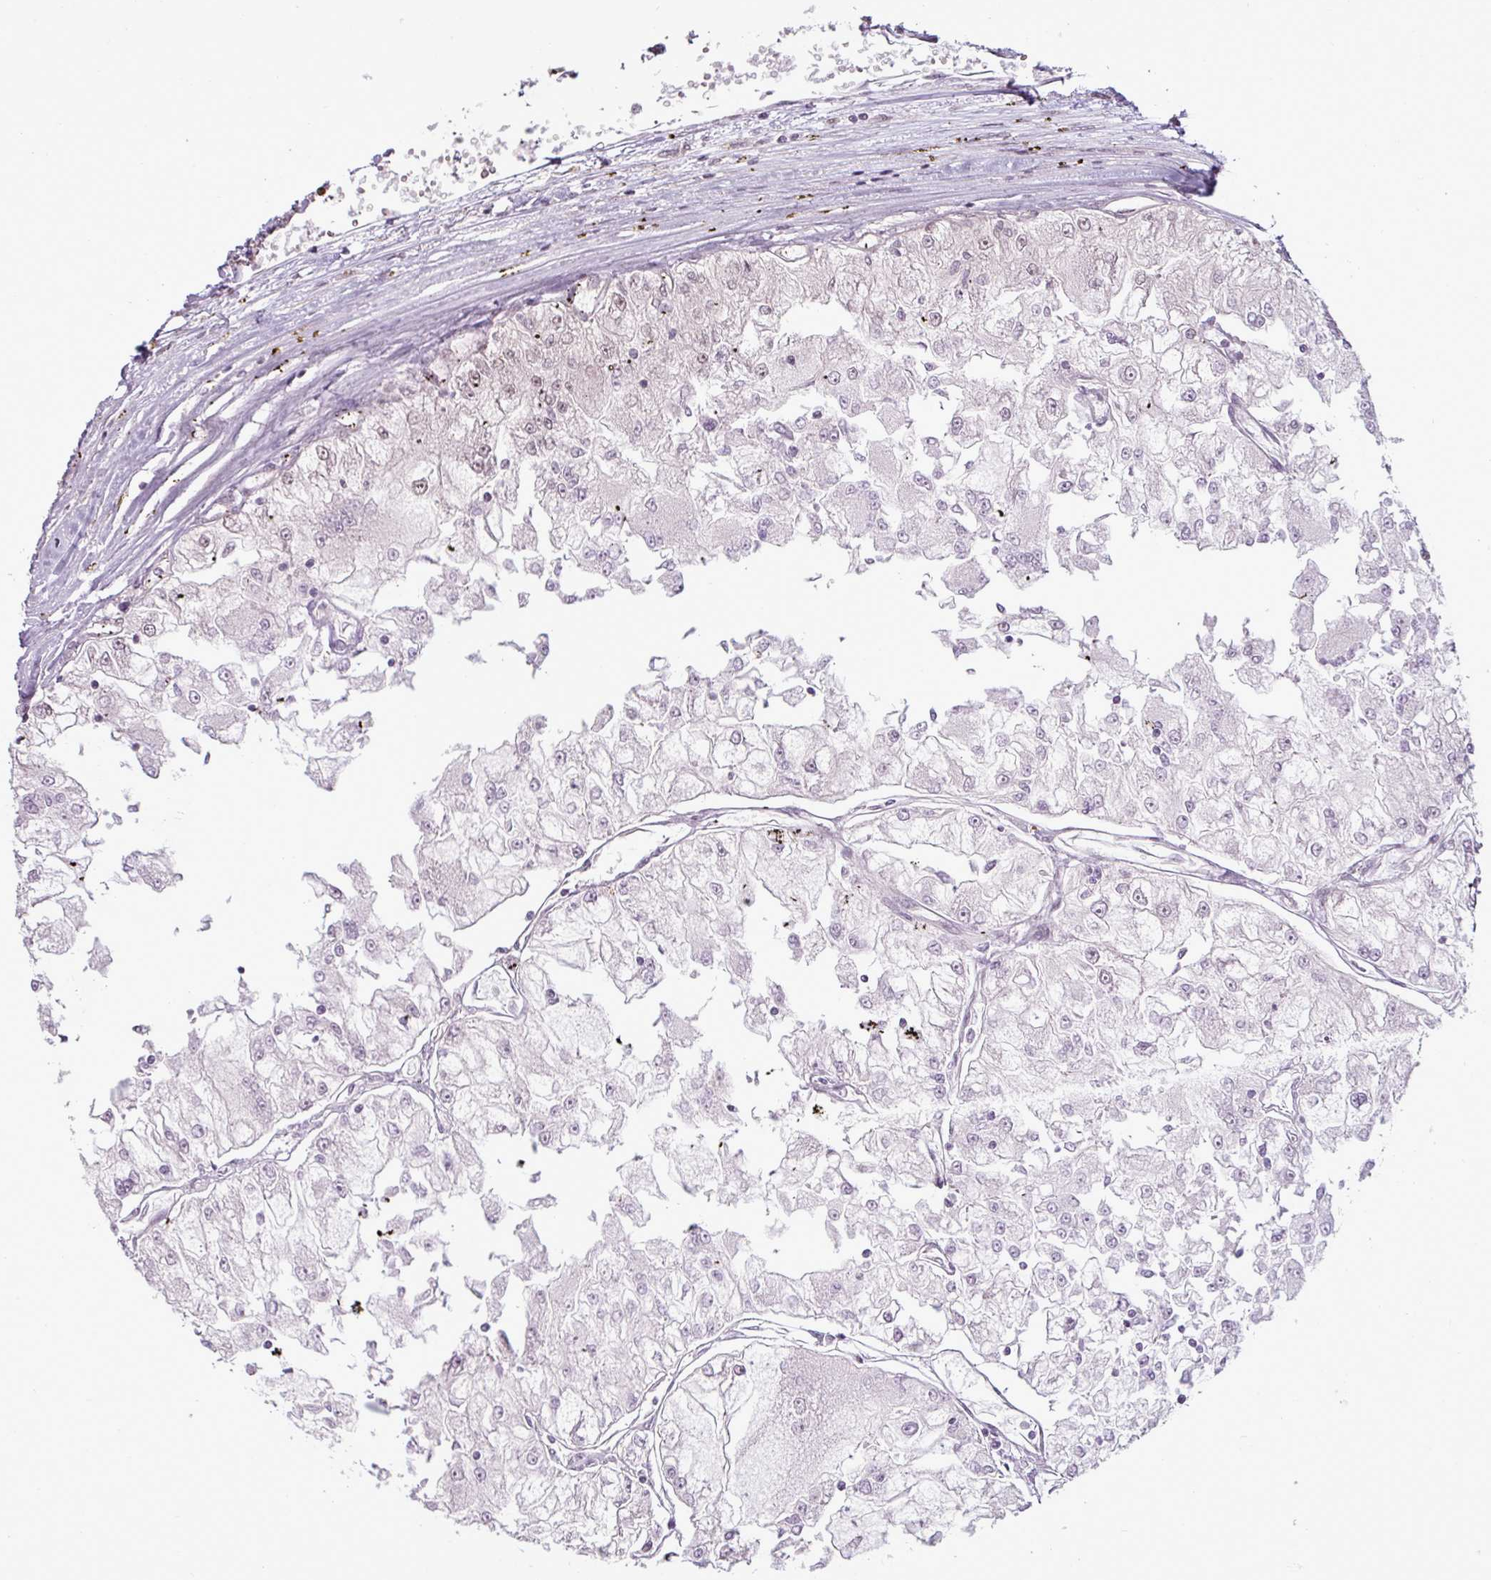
{"staining": {"intensity": "negative", "quantity": "none", "location": "none"}, "tissue": "renal cancer", "cell_type": "Tumor cells", "image_type": "cancer", "snomed": [{"axis": "morphology", "description": "Adenocarcinoma, NOS"}, {"axis": "topography", "description": "Kidney"}], "caption": "This is an immunohistochemistry (IHC) micrograph of human renal cancer. There is no expression in tumor cells.", "gene": "GPT2", "patient": {"sex": "female", "age": 72}}